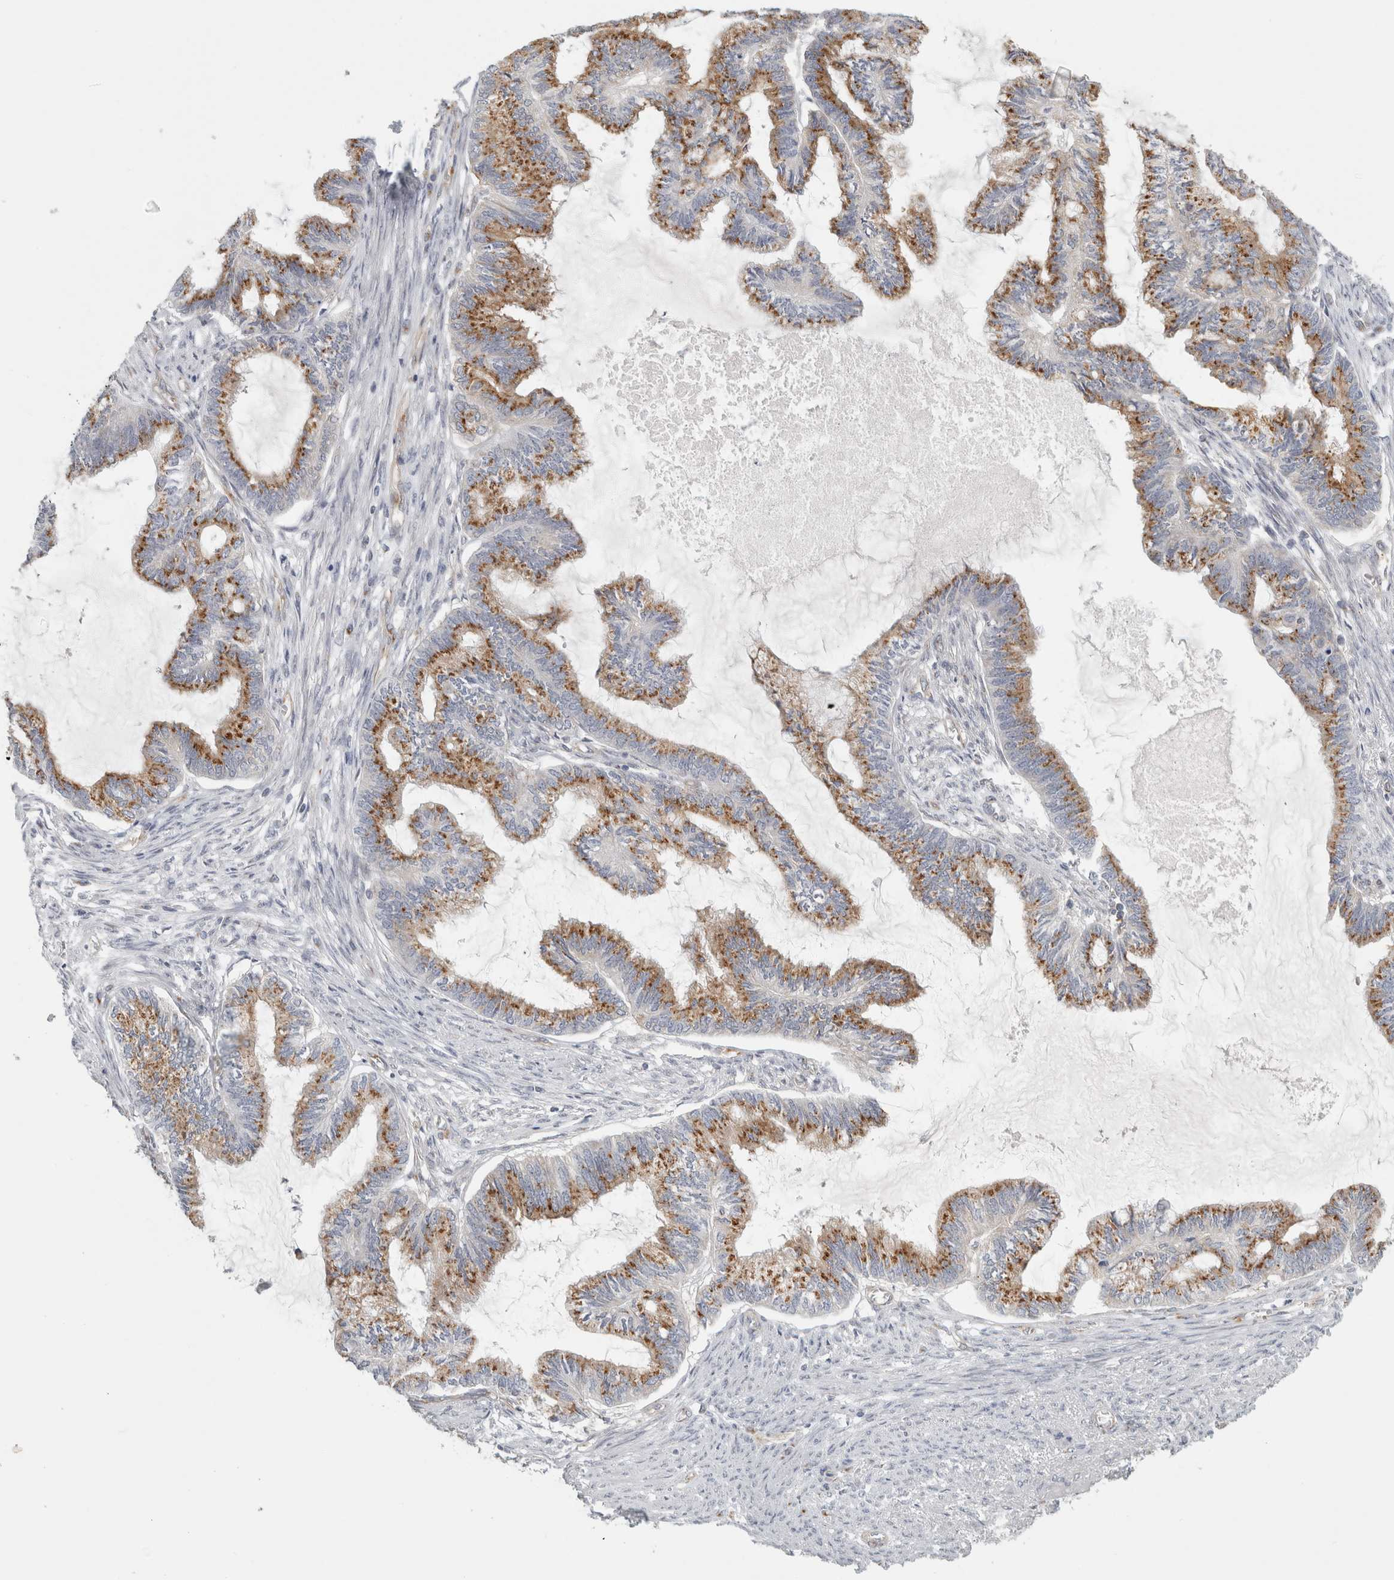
{"staining": {"intensity": "moderate", "quantity": ">75%", "location": "cytoplasmic/membranous"}, "tissue": "endometrial cancer", "cell_type": "Tumor cells", "image_type": "cancer", "snomed": [{"axis": "morphology", "description": "Adenocarcinoma, NOS"}, {"axis": "topography", "description": "Endometrium"}], "caption": "Endometrial cancer (adenocarcinoma) stained with DAB immunohistochemistry reveals medium levels of moderate cytoplasmic/membranous positivity in about >75% of tumor cells.", "gene": "PEX6", "patient": {"sex": "female", "age": 86}}